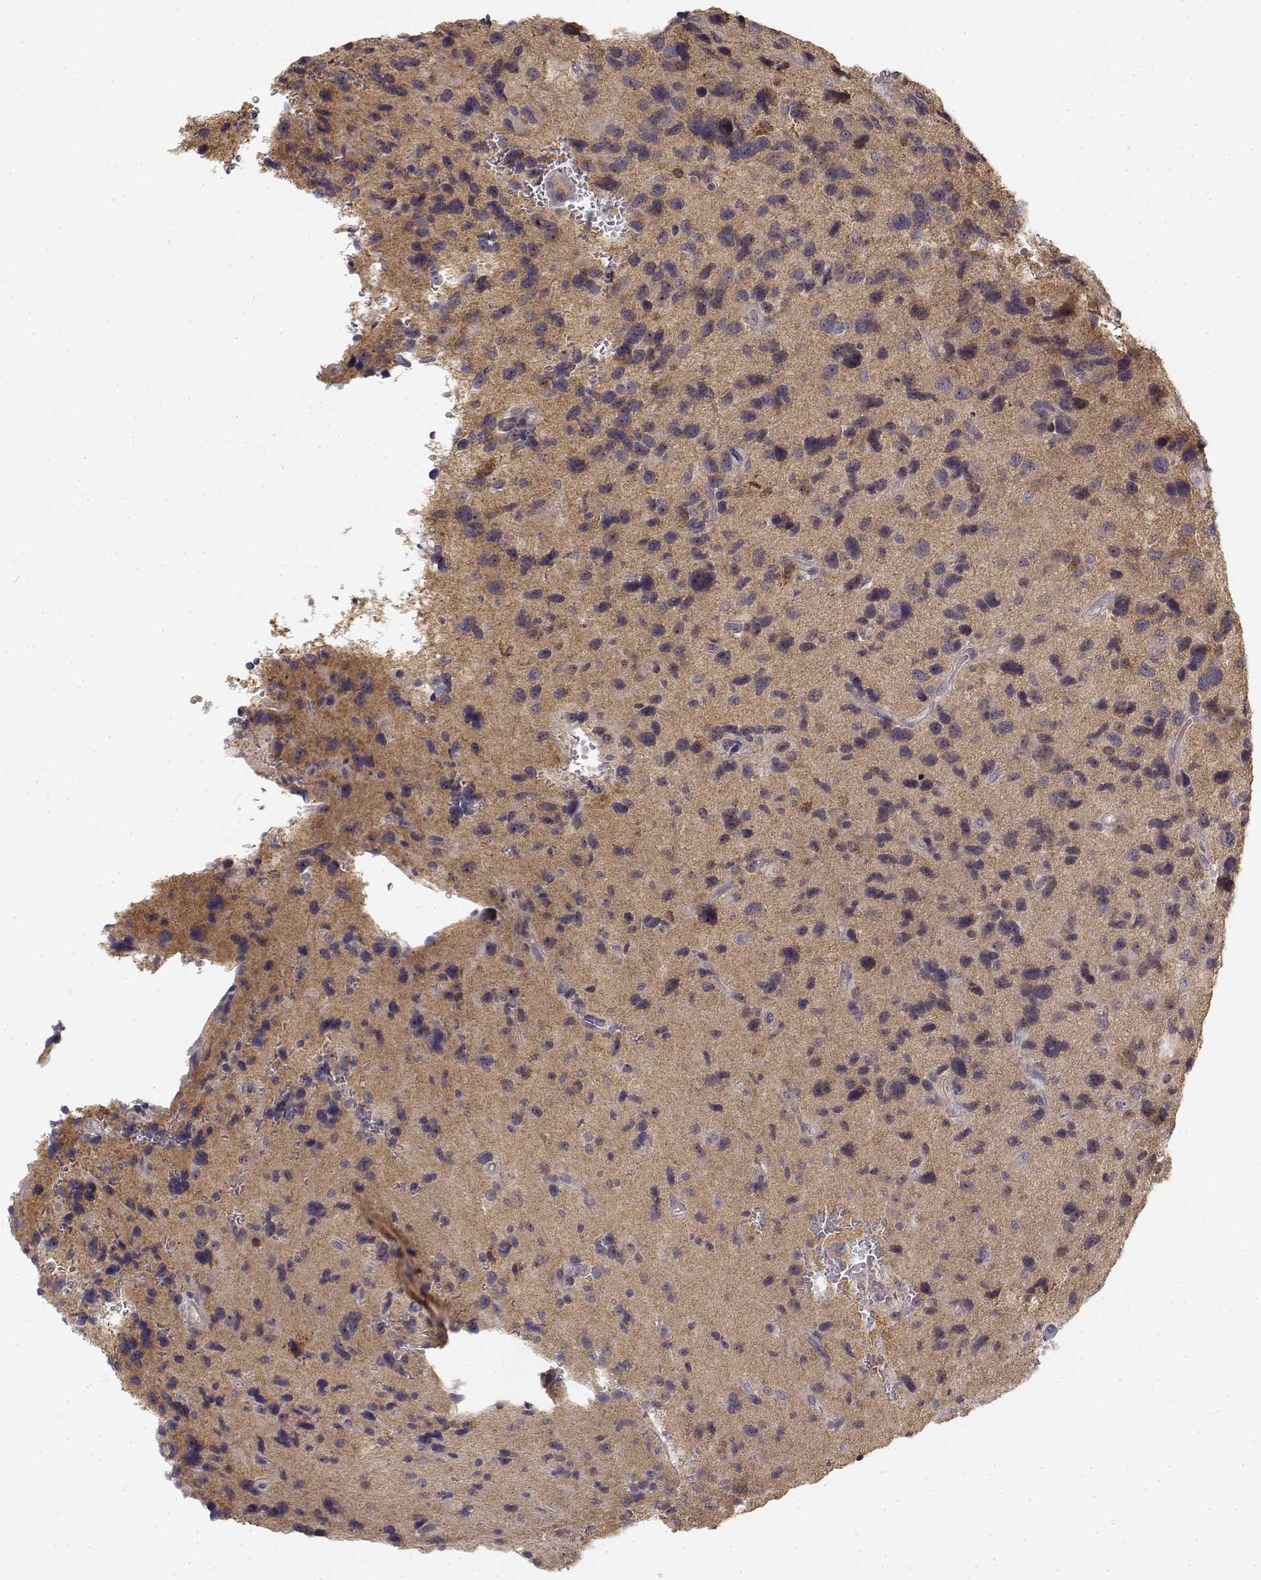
{"staining": {"intensity": "weak", "quantity": ">75%", "location": "cytoplasmic/membranous"}, "tissue": "glioma", "cell_type": "Tumor cells", "image_type": "cancer", "snomed": [{"axis": "morphology", "description": "Glioma, malignant, NOS"}, {"axis": "morphology", "description": "Glioma, malignant, High grade"}, {"axis": "topography", "description": "Brain"}], "caption": "A brown stain labels weak cytoplasmic/membranous expression of a protein in malignant glioma (high-grade) tumor cells.", "gene": "MED12L", "patient": {"sex": "female", "age": 71}}